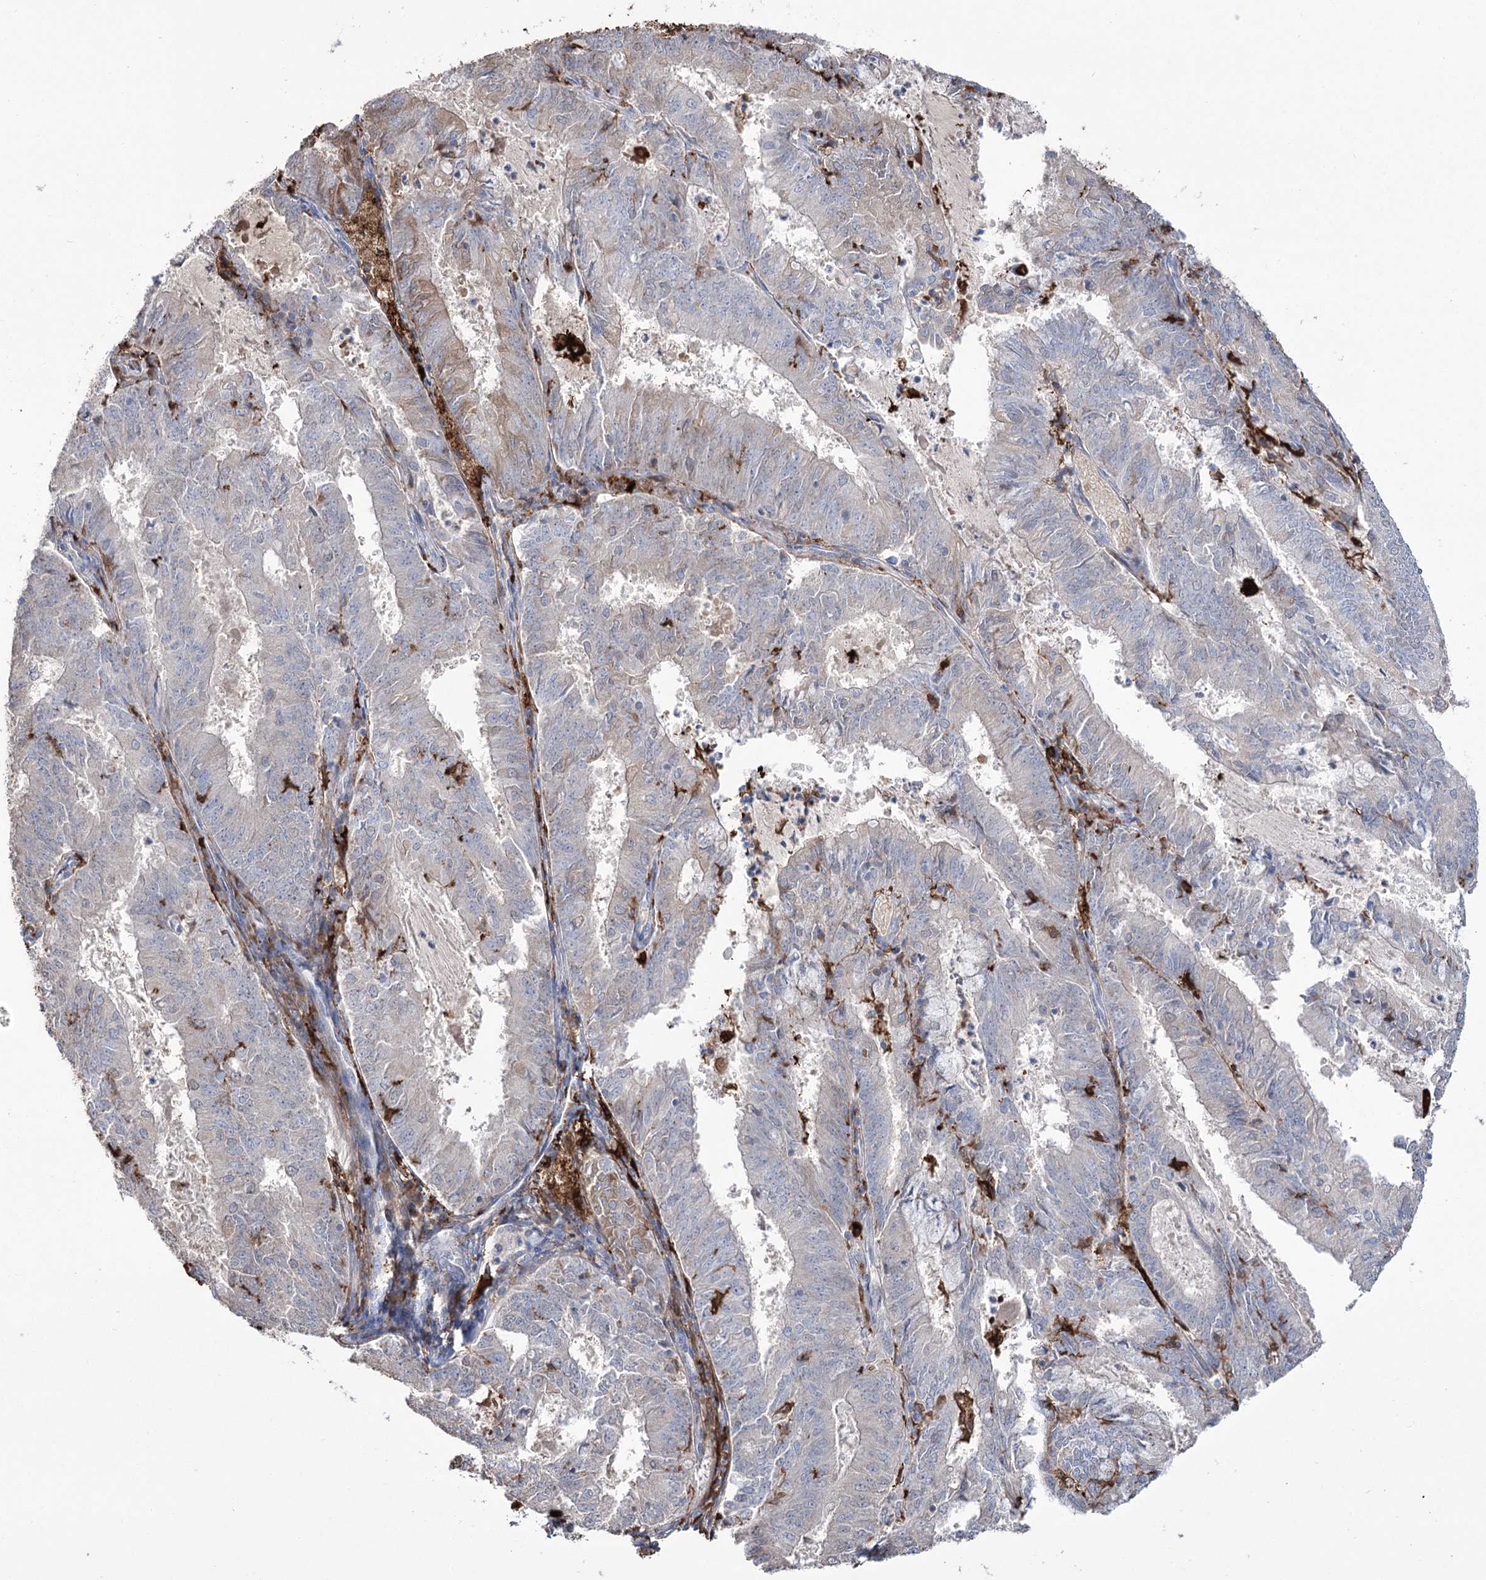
{"staining": {"intensity": "negative", "quantity": "none", "location": "none"}, "tissue": "endometrial cancer", "cell_type": "Tumor cells", "image_type": "cancer", "snomed": [{"axis": "morphology", "description": "Adenocarcinoma, NOS"}, {"axis": "topography", "description": "Endometrium"}], "caption": "Endometrial adenocarcinoma stained for a protein using immunohistochemistry (IHC) demonstrates no staining tumor cells.", "gene": "ZNF622", "patient": {"sex": "female", "age": 57}}